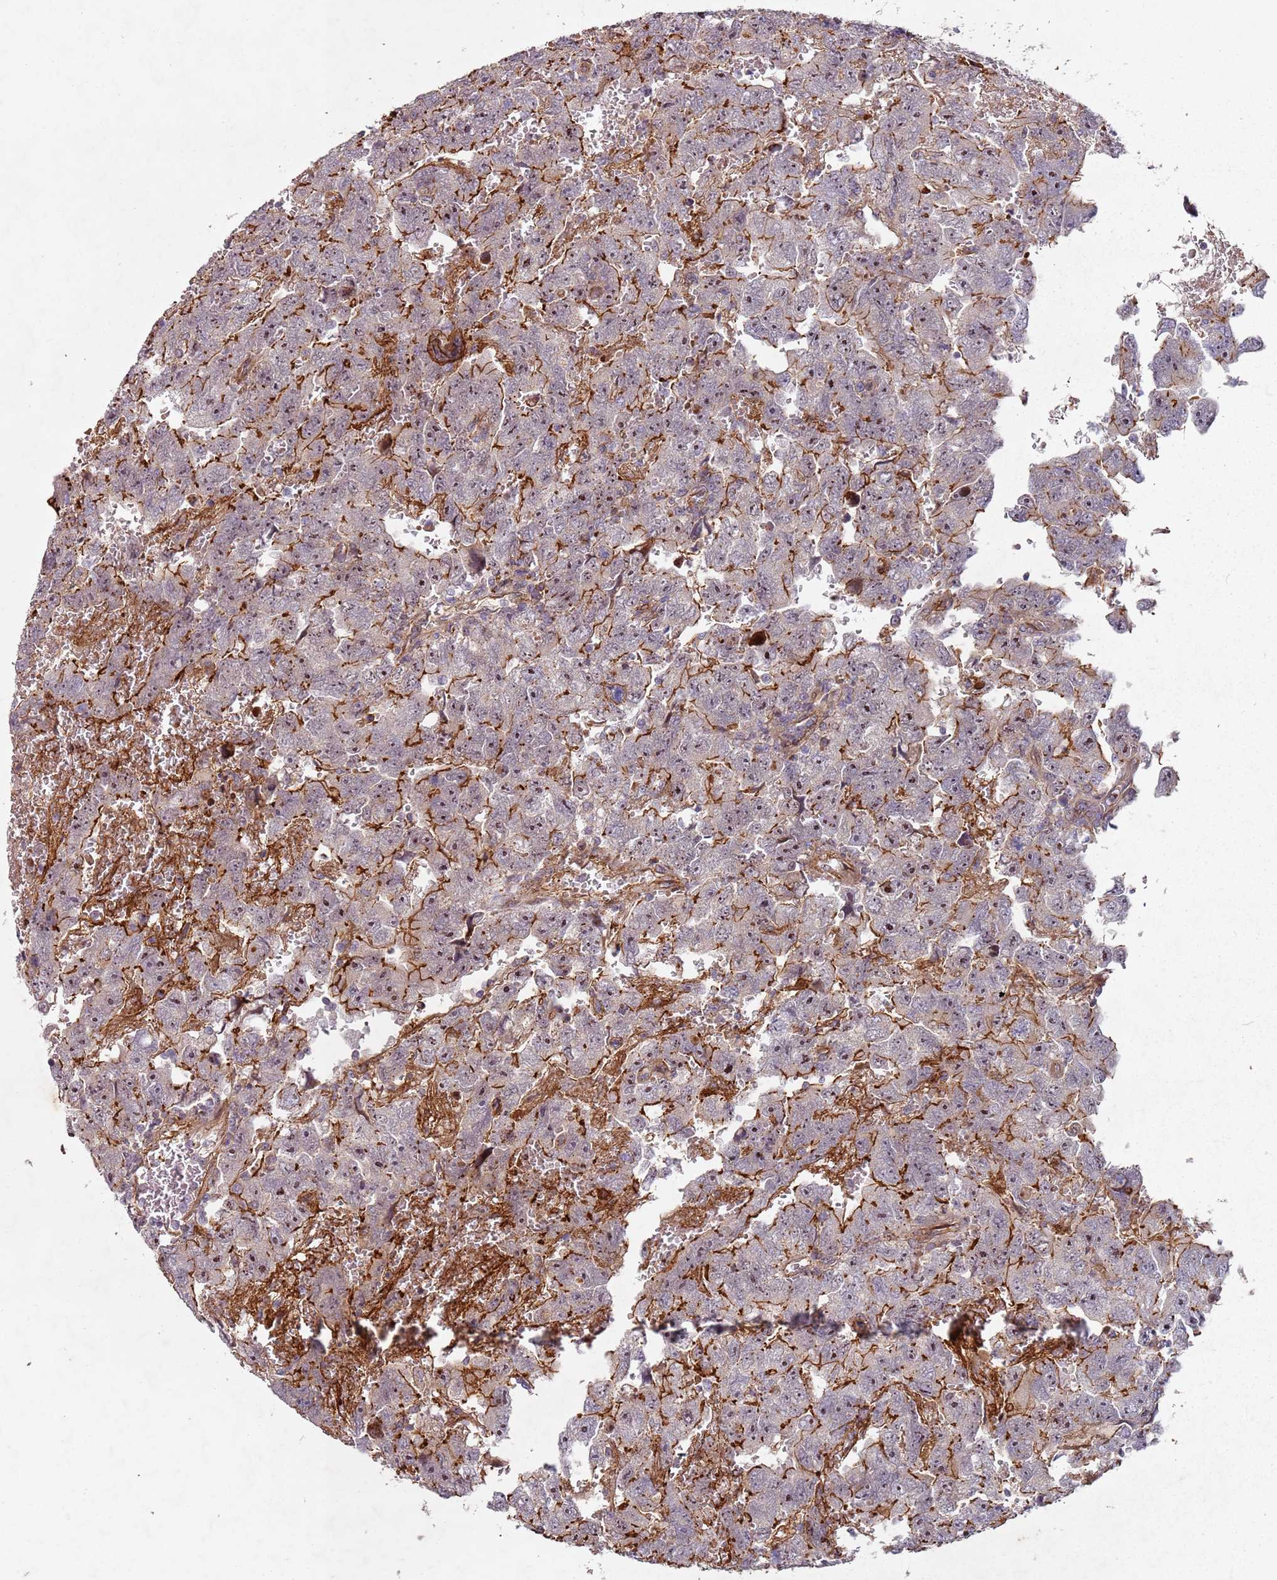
{"staining": {"intensity": "strong", "quantity": "<25%", "location": "cytoplasmic/membranous"}, "tissue": "testis cancer", "cell_type": "Tumor cells", "image_type": "cancer", "snomed": [{"axis": "morphology", "description": "Carcinoma, Embryonal, NOS"}, {"axis": "topography", "description": "Testis"}], "caption": "Immunohistochemical staining of human testis cancer (embryonal carcinoma) displays strong cytoplasmic/membranous protein positivity in about <25% of tumor cells.", "gene": "C2CD4B", "patient": {"sex": "male", "age": 45}}